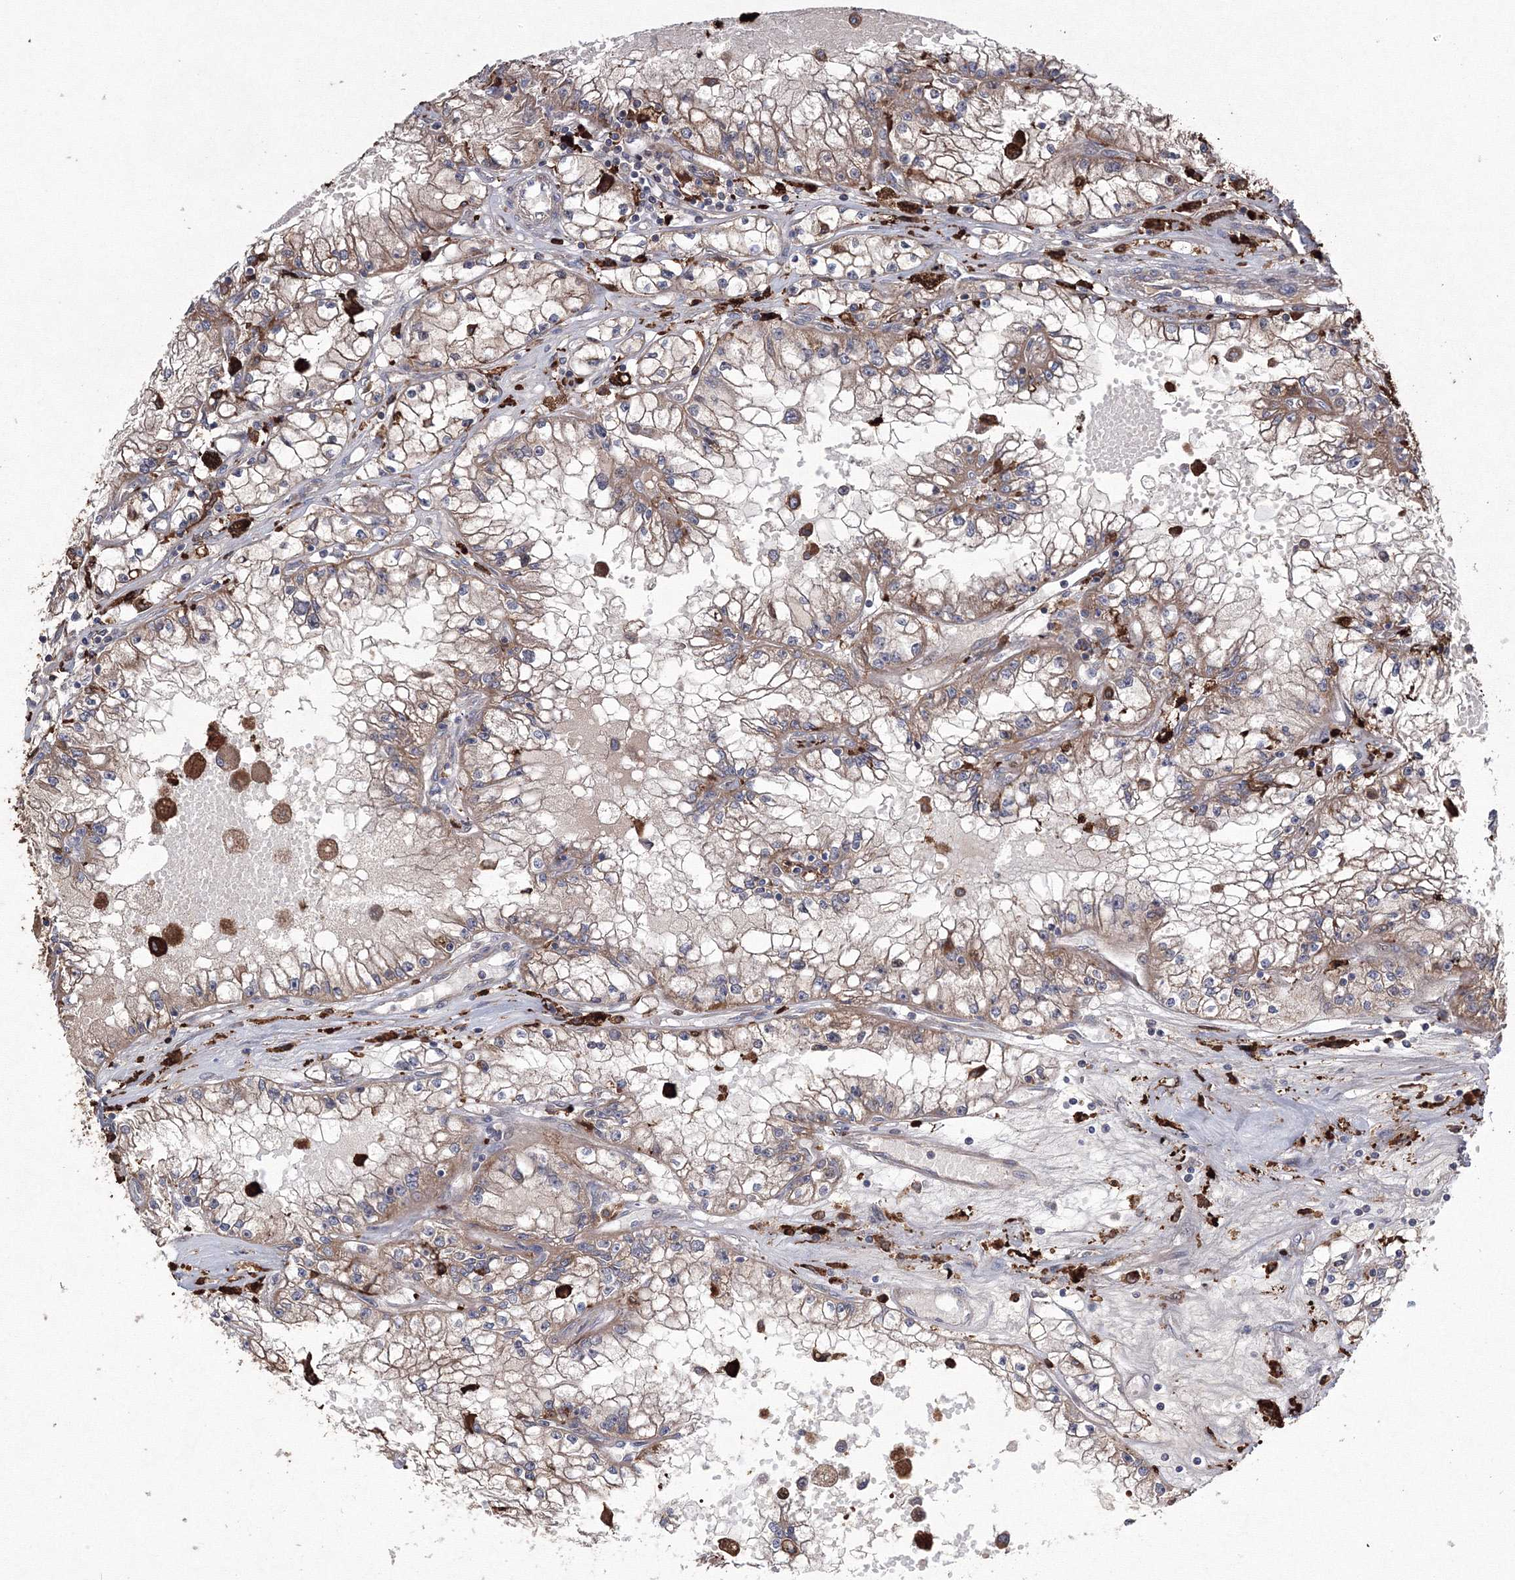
{"staining": {"intensity": "weak", "quantity": ">75%", "location": "cytoplasmic/membranous"}, "tissue": "renal cancer", "cell_type": "Tumor cells", "image_type": "cancer", "snomed": [{"axis": "morphology", "description": "Adenocarcinoma, NOS"}, {"axis": "topography", "description": "Kidney"}], "caption": "High-magnification brightfield microscopy of renal cancer (adenocarcinoma) stained with DAB (3,3'-diaminobenzidine) (brown) and counterstained with hematoxylin (blue). tumor cells exhibit weak cytoplasmic/membranous staining is appreciated in approximately>75% of cells. Nuclei are stained in blue.", "gene": "RANBP3L", "patient": {"sex": "male", "age": 56}}